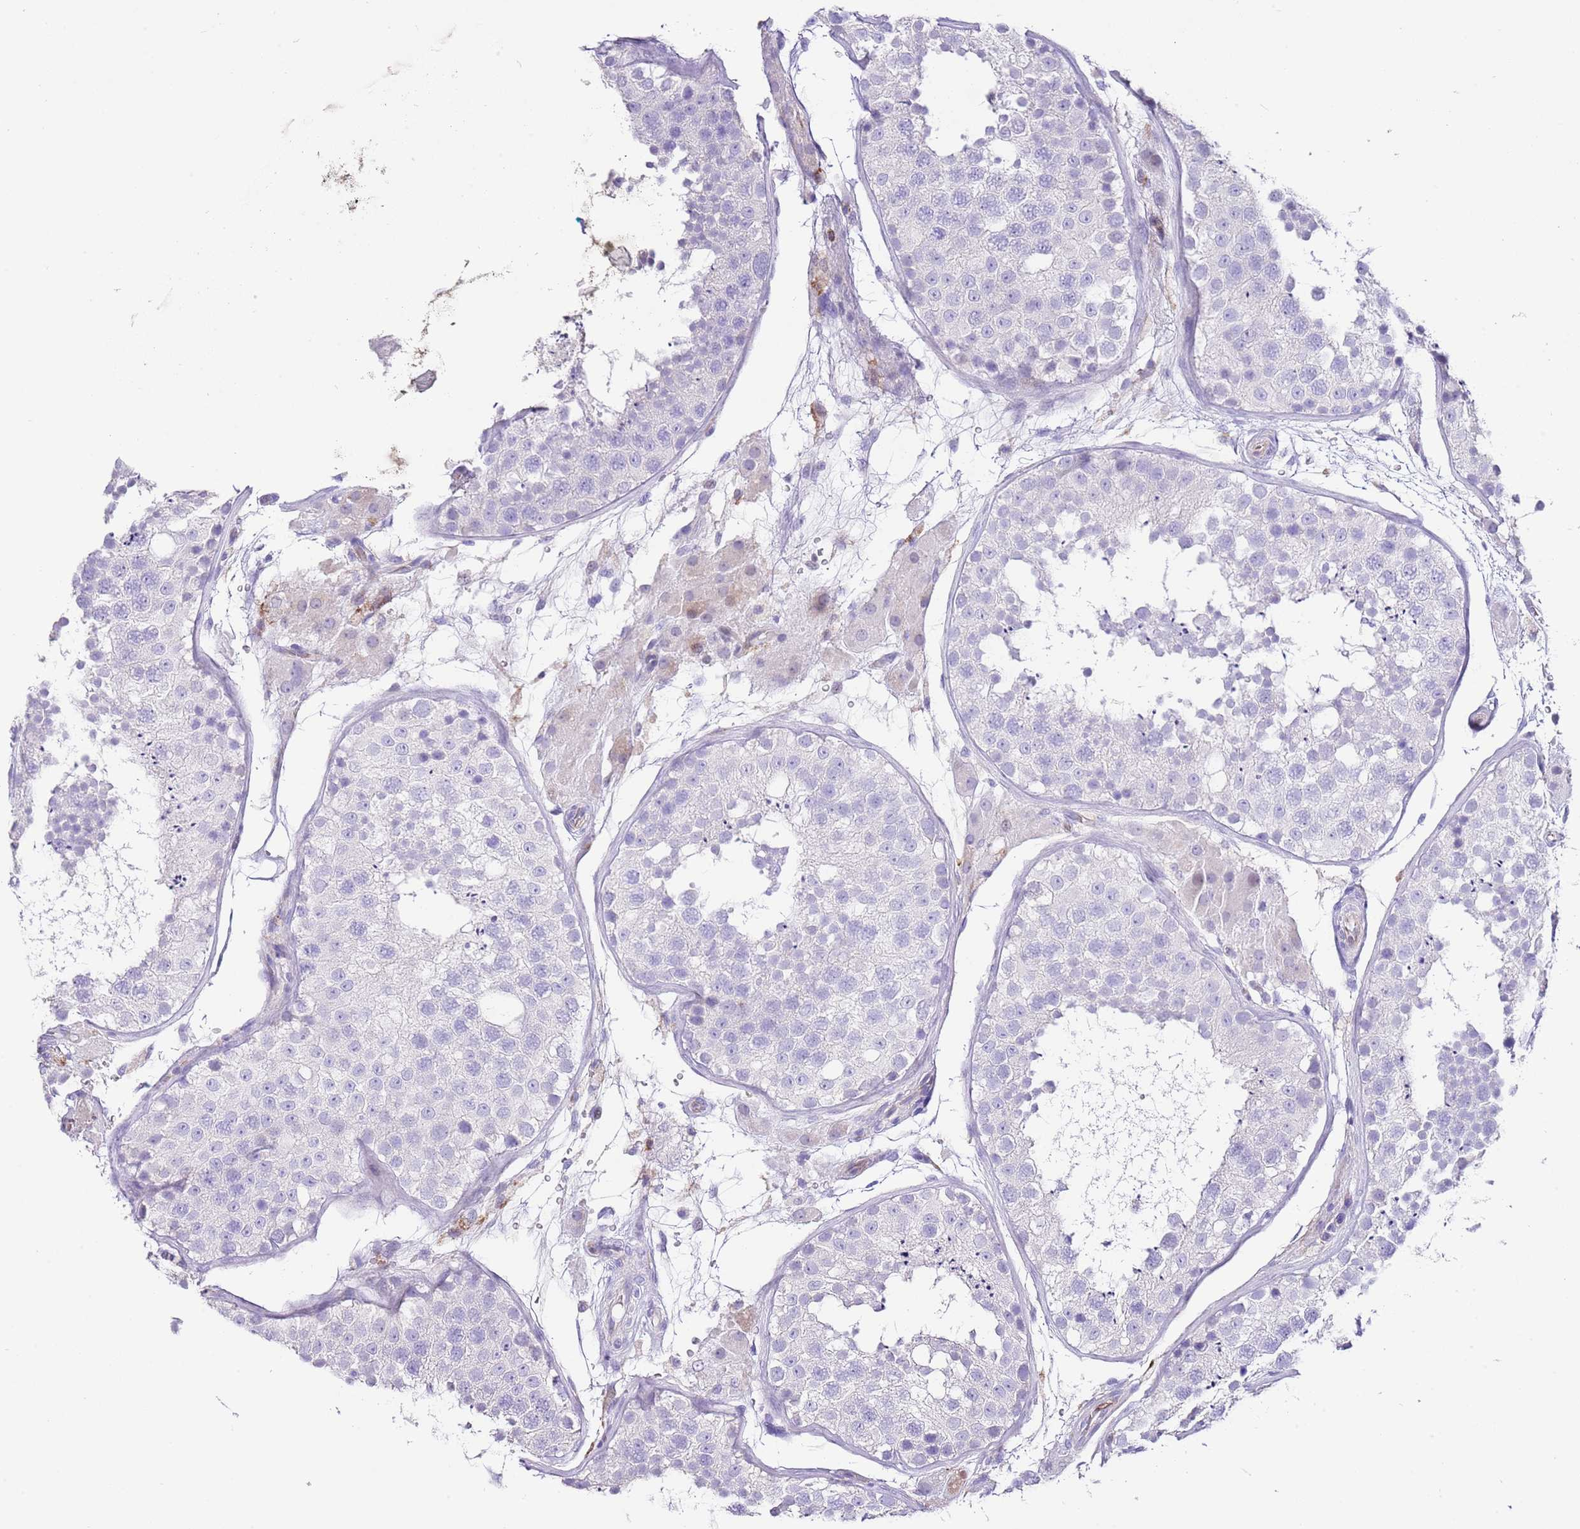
{"staining": {"intensity": "negative", "quantity": "none", "location": "none"}, "tissue": "testis", "cell_type": "Cells in seminiferous ducts", "image_type": "normal", "snomed": [{"axis": "morphology", "description": "Normal tissue, NOS"}, {"axis": "topography", "description": "Testis"}], "caption": "Human testis stained for a protein using immunohistochemistry demonstrates no staining in cells in seminiferous ducts.", "gene": "ALDH3A1", "patient": {"sex": "male", "age": 26}}